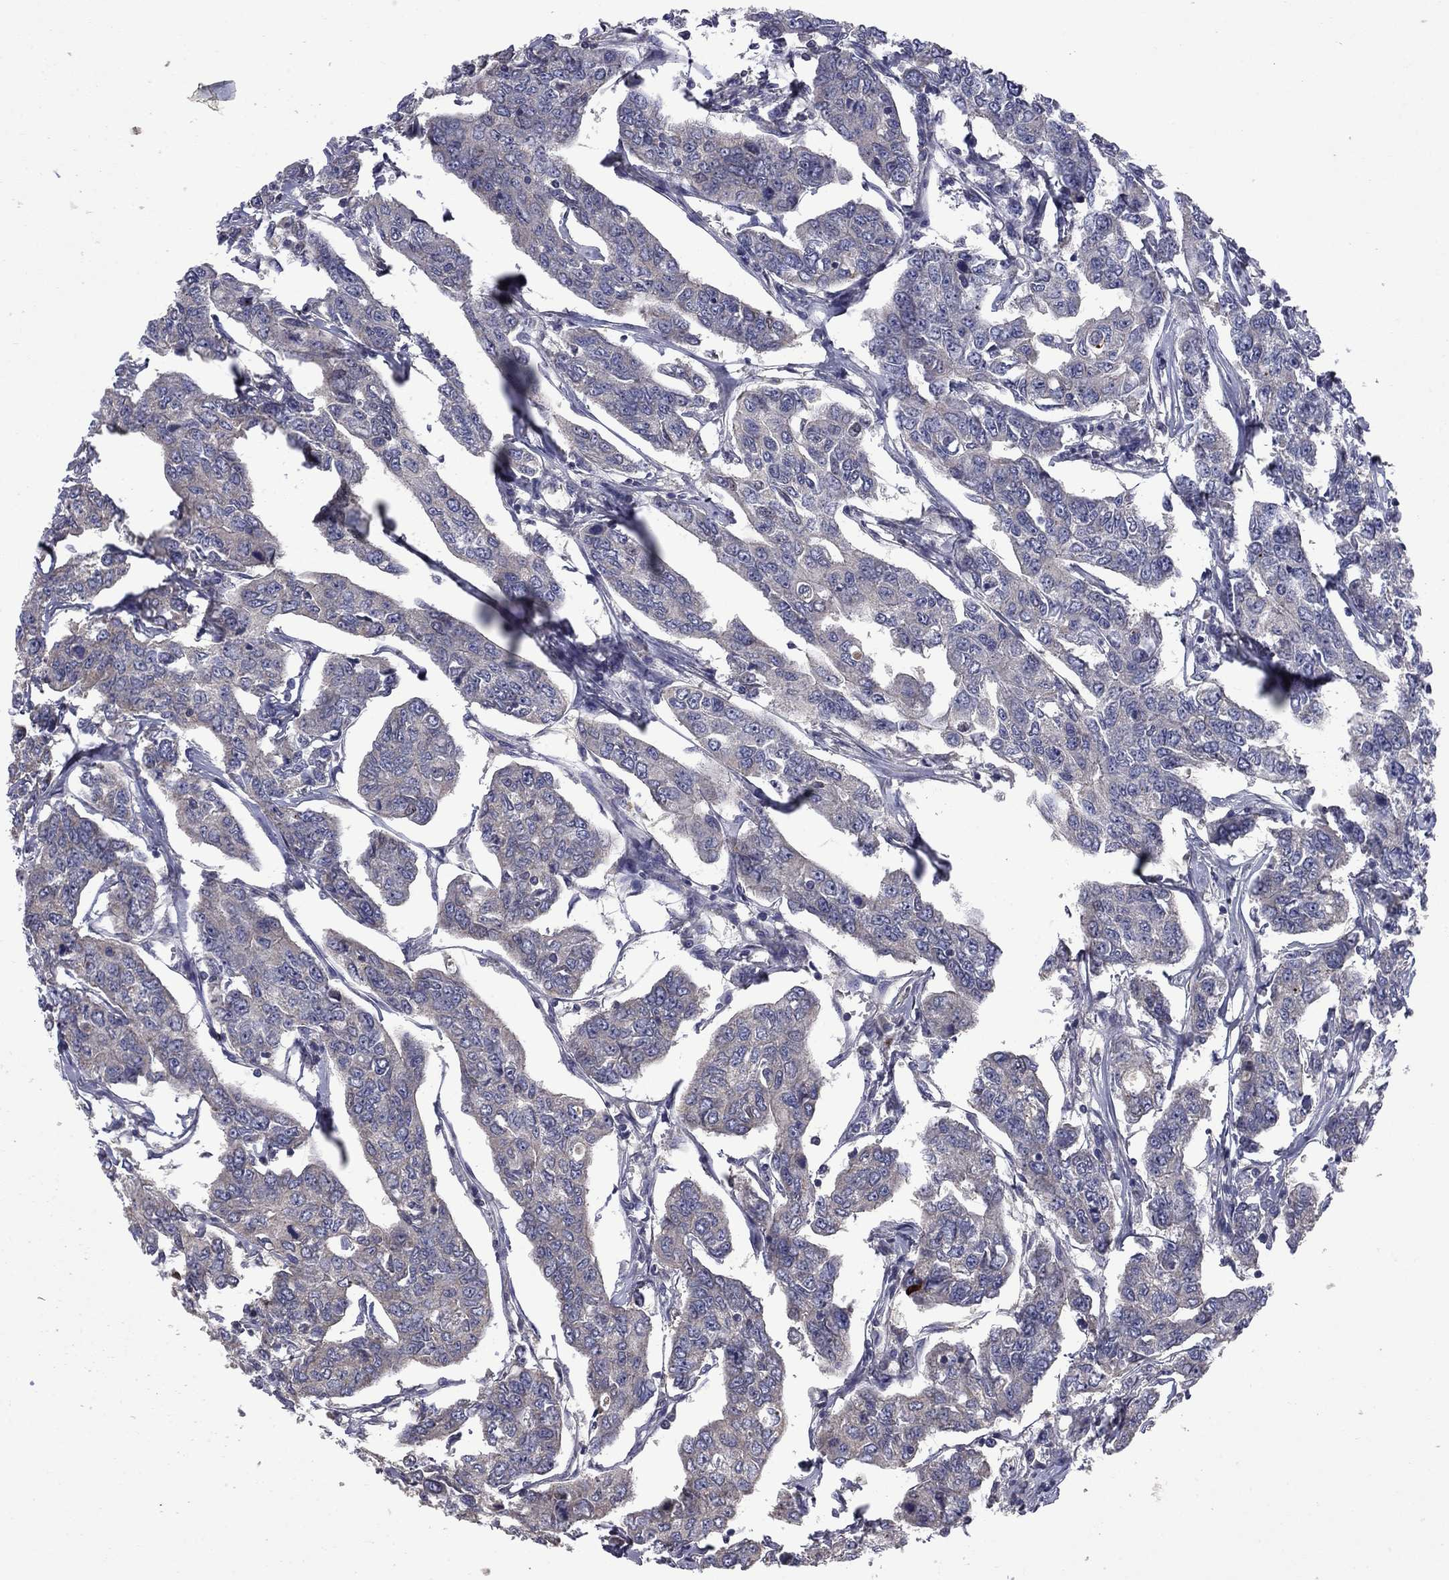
{"staining": {"intensity": "negative", "quantity": "none", "location": "none"}, "tissue": "breast cancer", "cell_type": "Tumor cells", "image_type": "cancer", "snomed": [{"axis": "morphology", "description": "Duct carcinoma"}, {"axis": "topography", "description": "Breast"}], "caption": "There is no significant expression in tumor cells of breast cancer (invasive ductal carcinoma). (IHC, brightfield microscopy, high magnification).", "gene": "CEACAM7", "patient": {"sex": "female", "age": 88}}